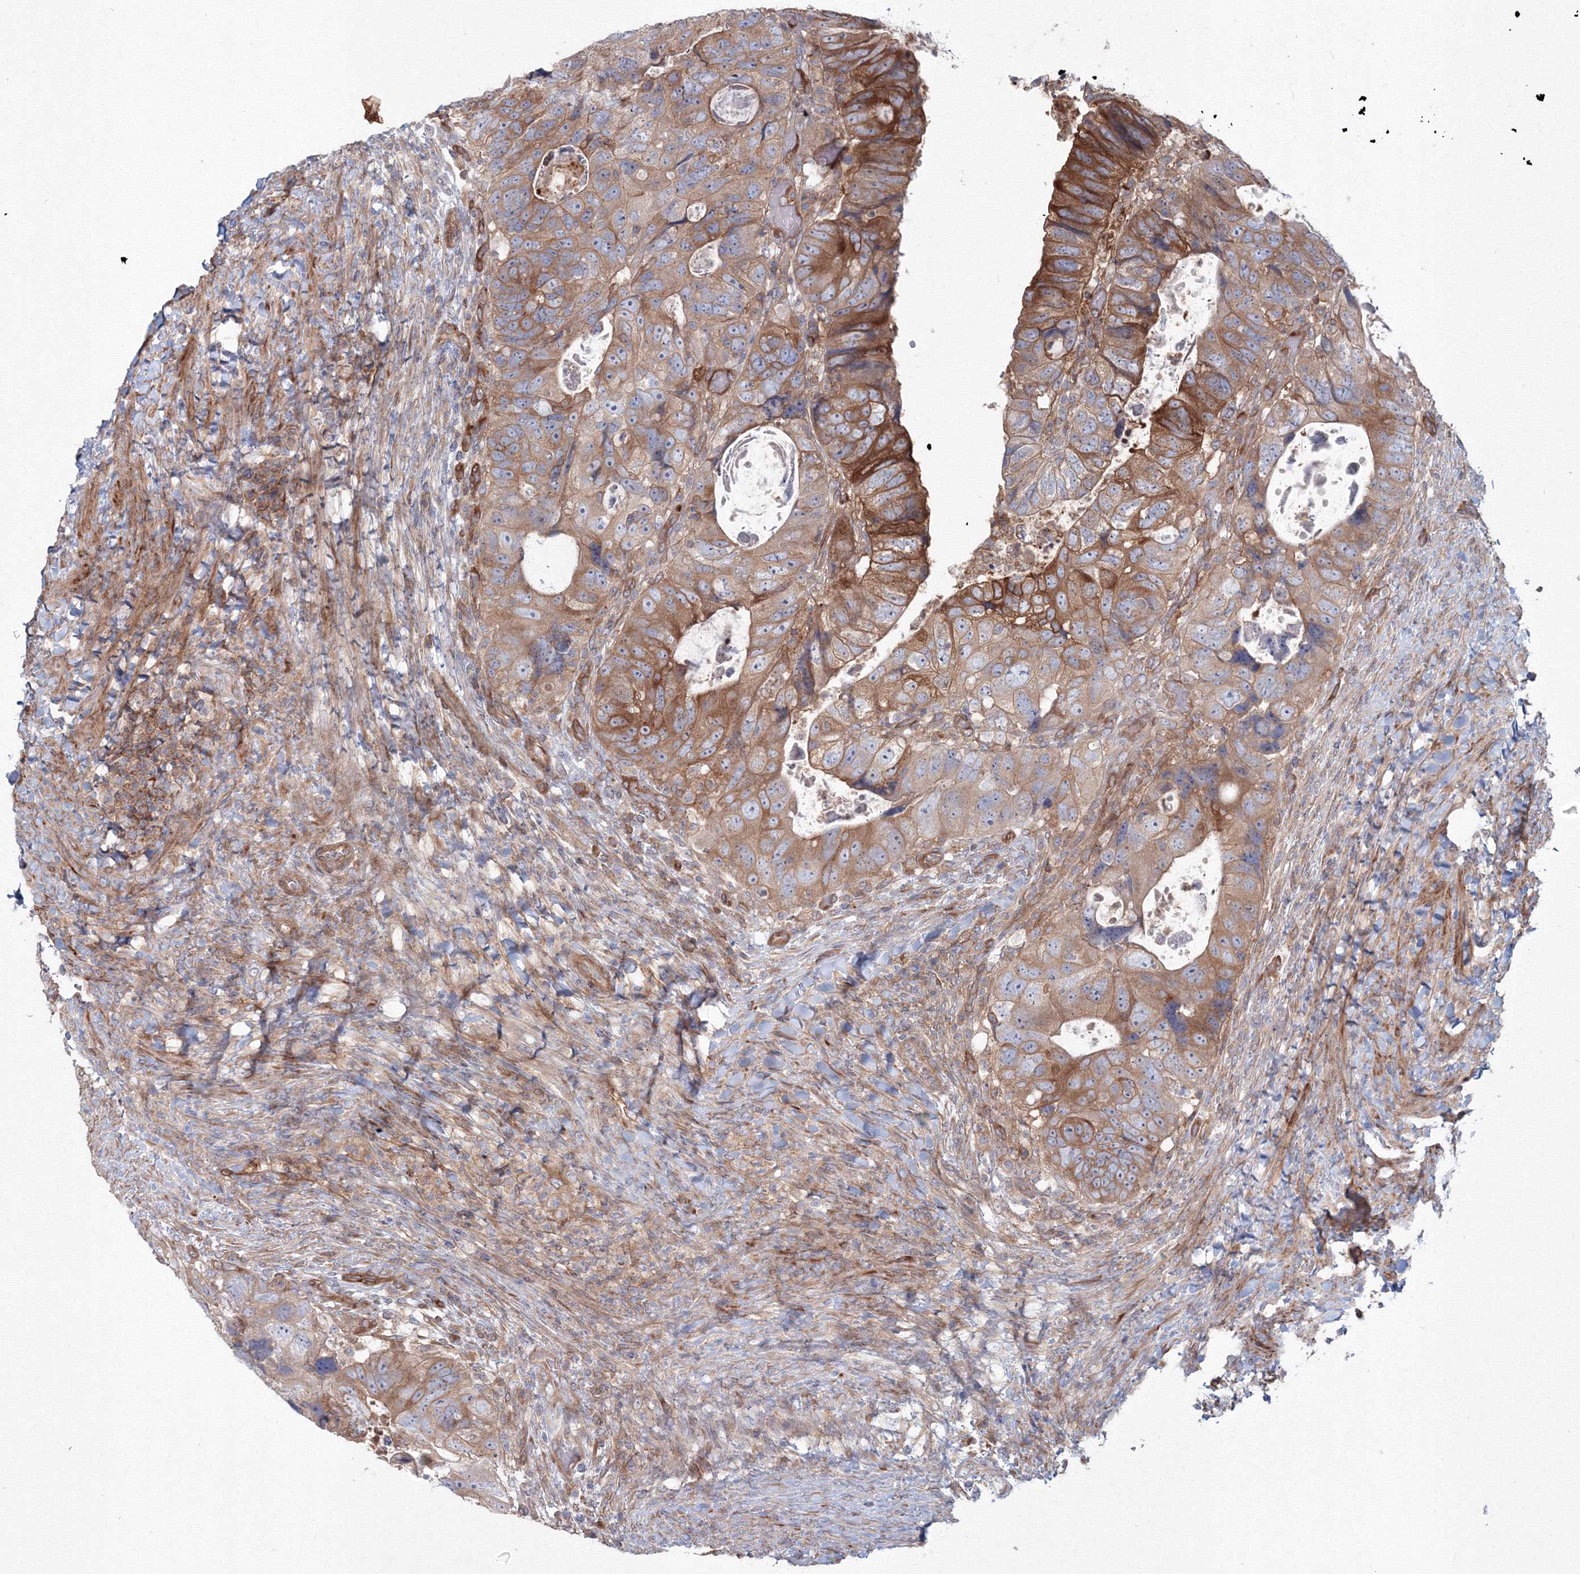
{"staining": {"intensity": "moderate", "quantity": "25%-75%", "location": "cytoplasmic/membranous"}, "tissue": "colorectal cancer", "cell_type": "Tumor cells", "image_type": "cancer", "snomed": [{"axis": "morphology", "description": "Adenocarcinoma, NOS"}, {"axis": "topography", "description": "Rectum"}], "caption": "IHC (DAB (3,3'-diaminobenzidine)) staining of human colorectal cancer reveals moderate cytoplasmic/membranous protein expression in approximately 25%-75% of tumor cells. (brown staining indicates protein expression, while blue staining denotes nuclei).", "gene": "SH3PXD2A", "patient": {"sex": "male", "age": 59}}